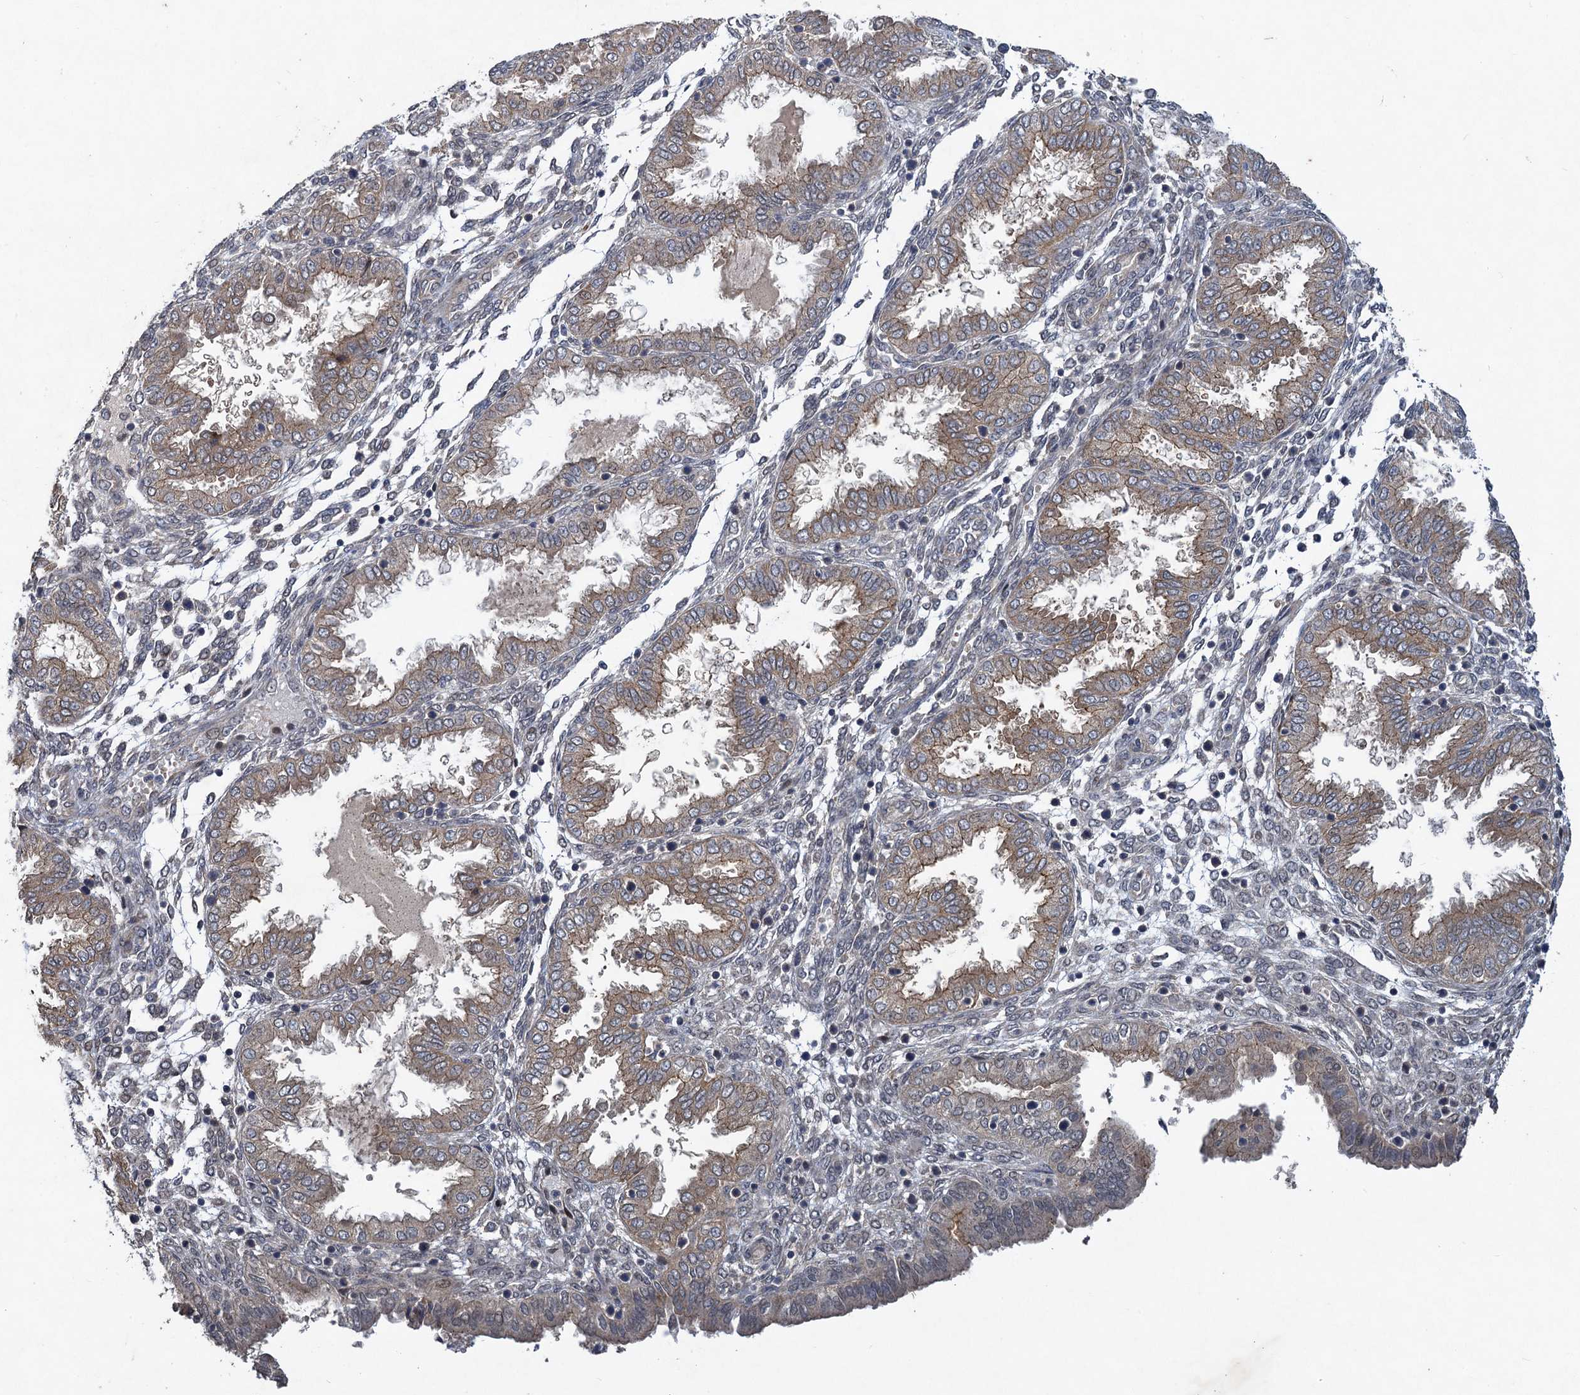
{"staining": {"intensity": "negative", "quantity": "none", "location": "none"}, "tissue": "endometrium", "cell_type": "Cells in endometrial stroma", "image_type": "normal", "snomed": [{"axis": "morphology", "description": "Normal tissue, NOS"}, {"axis": "topography", "description": "Endometrium"}], "caption": "Histopathology image shows no protein staining in cells in endometrial stroma of benign endometrium.", "gene": "NUDT22", "patient": {"sex": "female", "age": 33}}